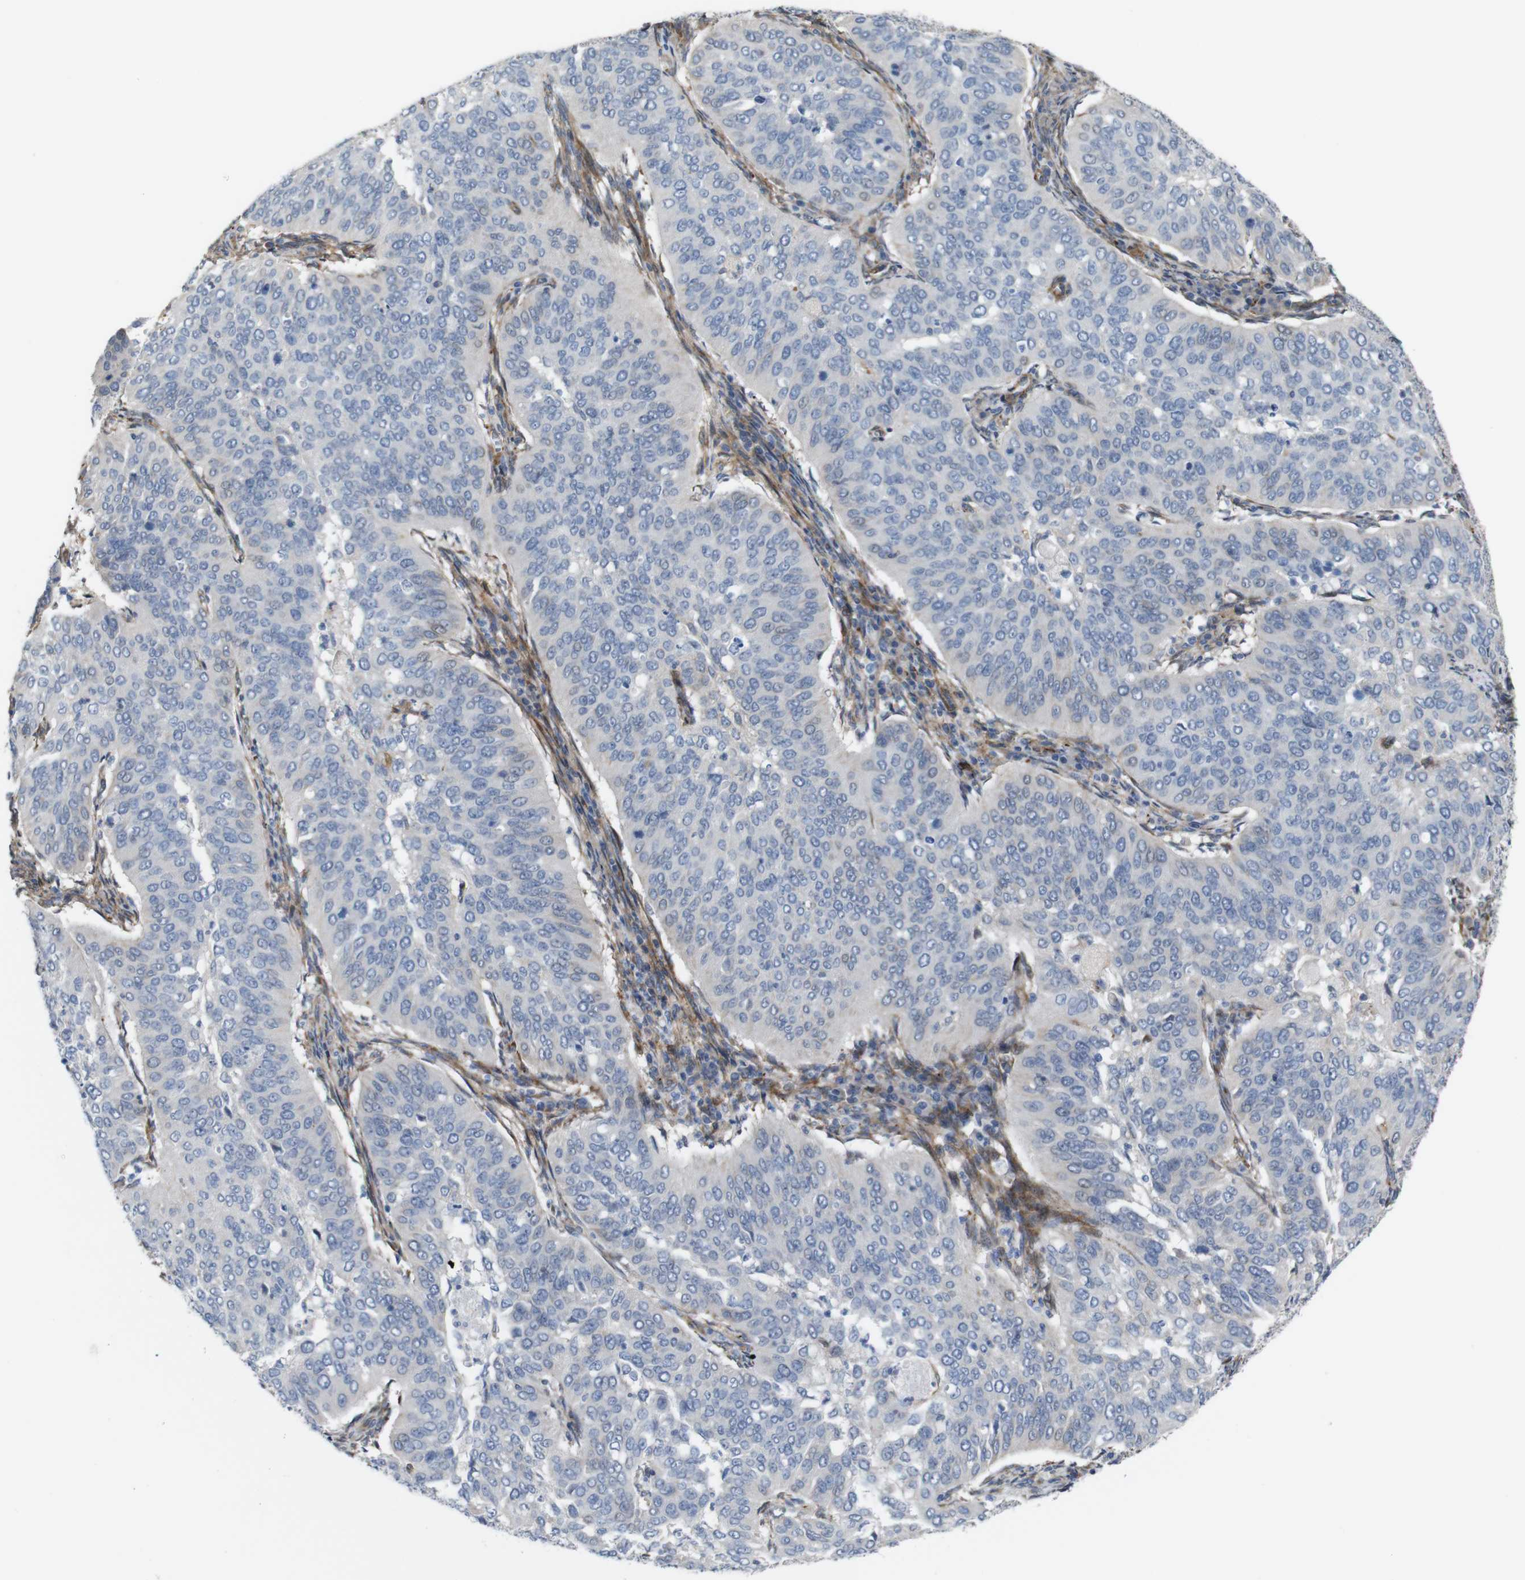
{"staining": {"intensity": "negative", "quantity": "none", "location": "none"}, "tissue": "cervical cancer", "cell_type": "Tumor cells", "image_type": "cancer", "snomed": [{"axis": "morphology", "description": "Normal tissue, NOS"}, {"axis": "morphology", "description": "Squamous cell carcinoma, NOS"}, {"axis": "topography", "description": "Cervix"}], "caption": "Cervical cancer (squamous cell carcinoma) stained for a protein using IHC displays no expression tumor cells.", "gene": "PCOLCE2", "patient": {"sex": "female", "age": 39}}